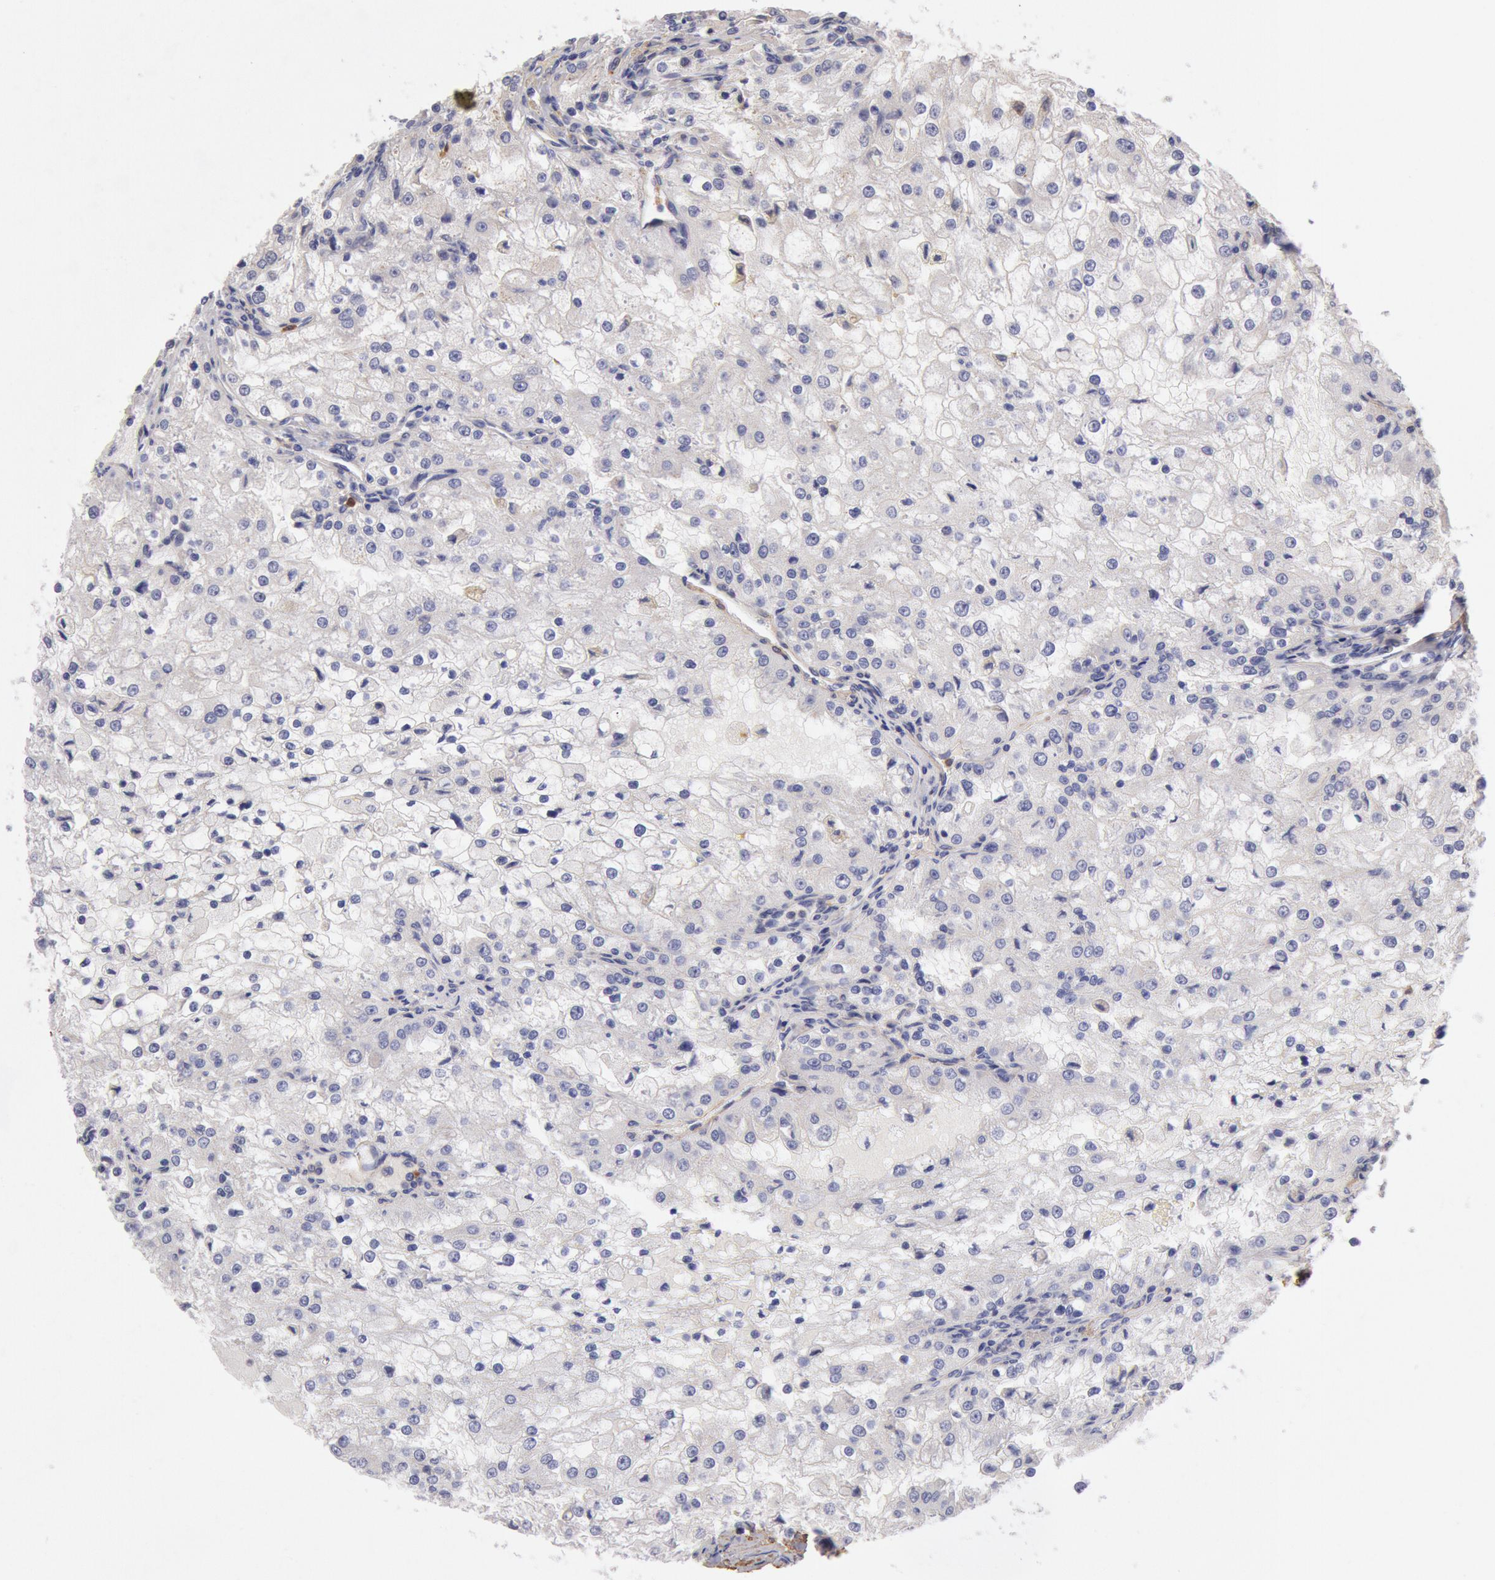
{"staining": {"intensity": "weak", "quantity": "<25%", "location": "cytoplasmic/membranous"}, "tissue": "renal cancer", "cell_type": "Tumor cells", "image_type": "cancer", "snomed": [{"axis": "morphology", "description": "Adenocarcinoma, NOS"}, {"axis": "topography", "description": "Kidney"}], "caption": "This is an immunohistochemistry (IHC) photomicrograph of human renal adenocarcinoma. There is no staining in tumor cells.", "gene": "TMED8", "patient": {"sex": "female", "age": 74}}